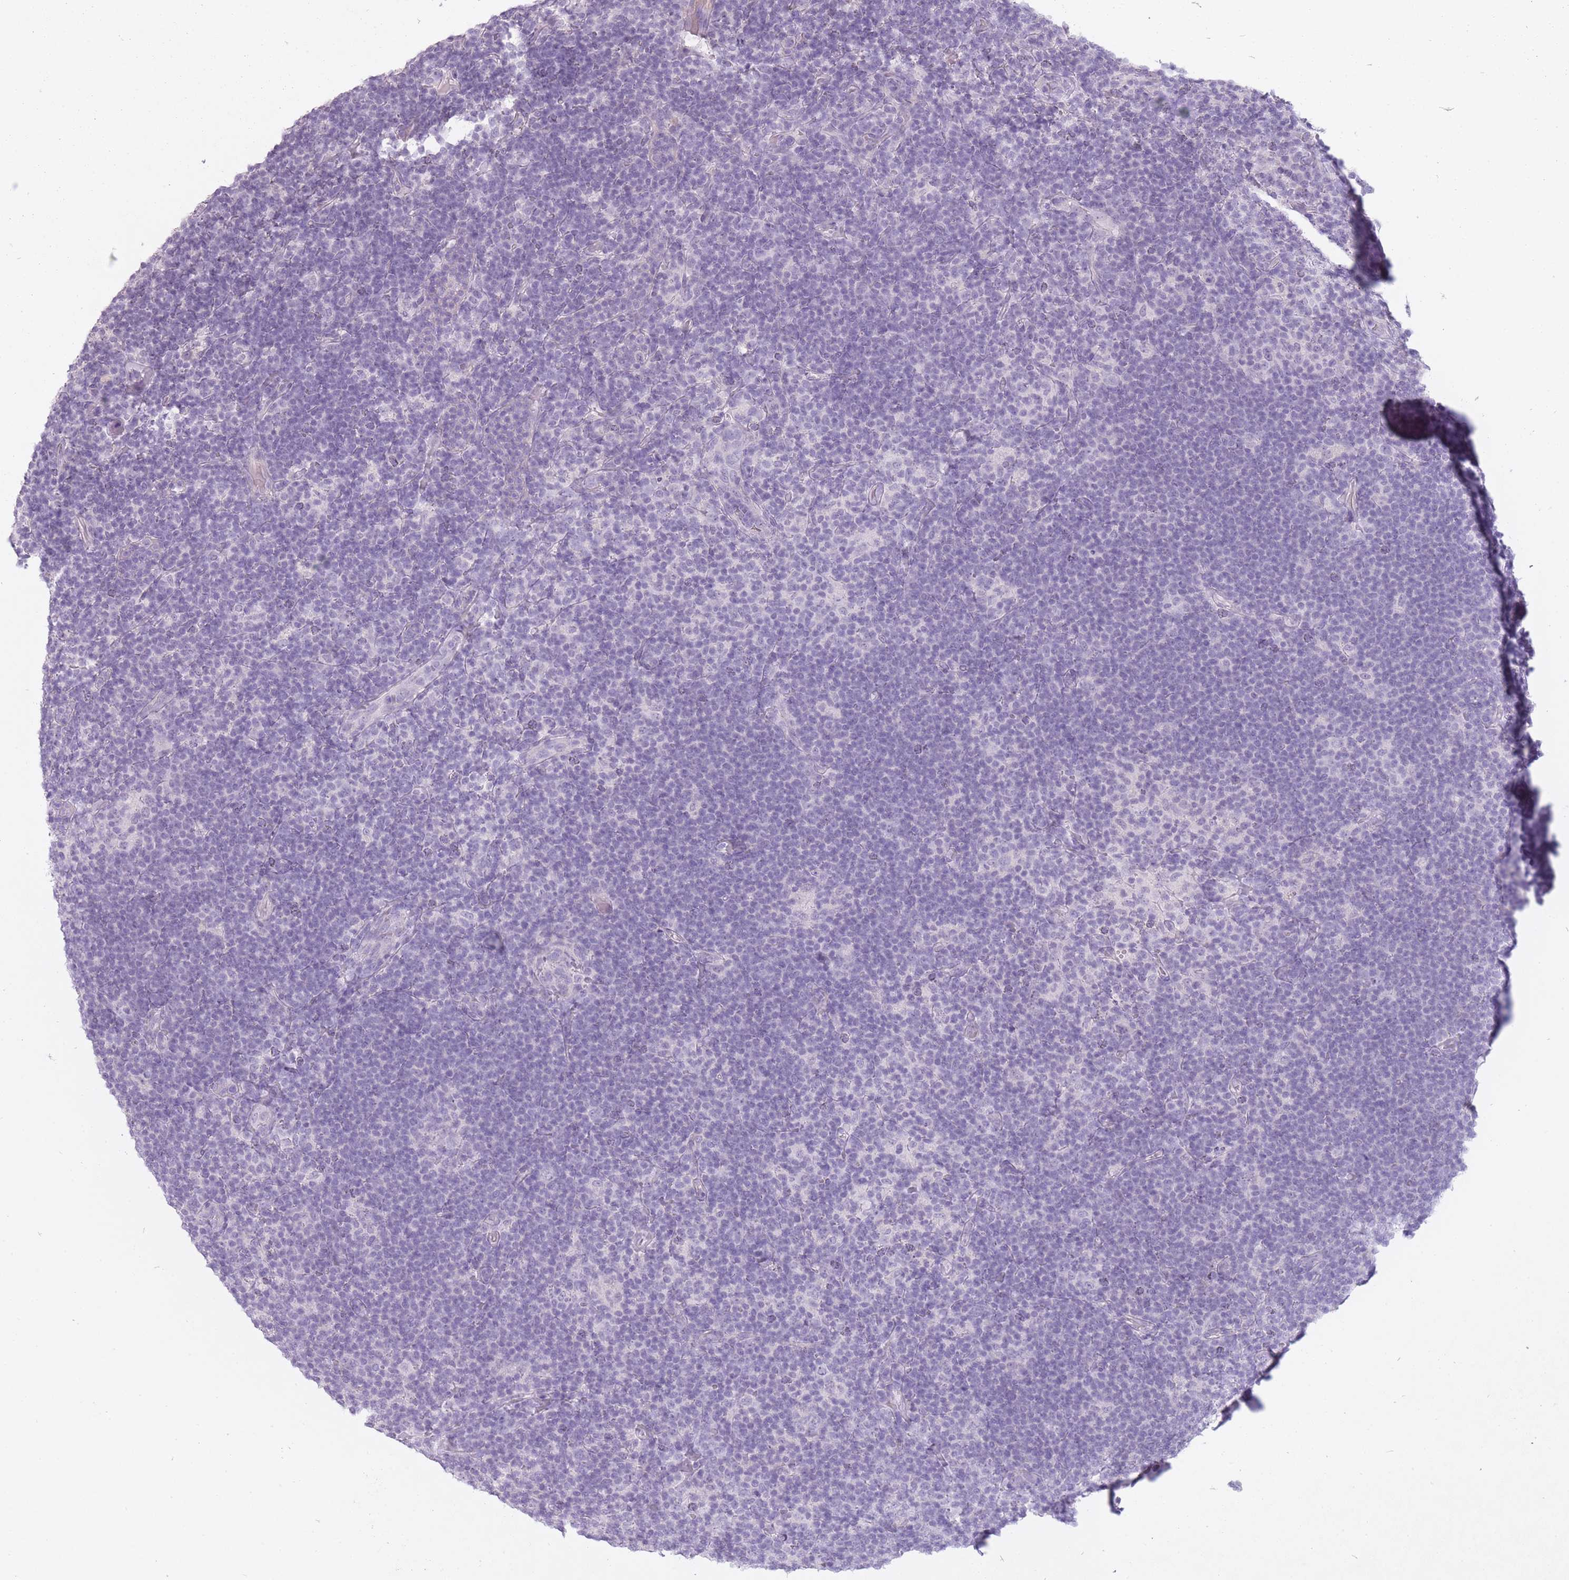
{"staining": {"intensity": "negative", "quantity": "none", "location": "none"}, "tissue": "lymphoma", "cell_type": "Tumor cells", "image_type": "cancer", "snomed": [{"axis": "morphology", "description": "Hodgkin's disease, NOS"}, {"axis": "topography", "description": "Lymph node"}], "caption": "High magnification brightfield microscopy of Hodgkin's disease stained with DAB (brown) and counterstained with hematoxylin (blue): tumor cells show no significant staining.", "gene": "RFX4", "patient": {"sex": "female", "age": 57}}